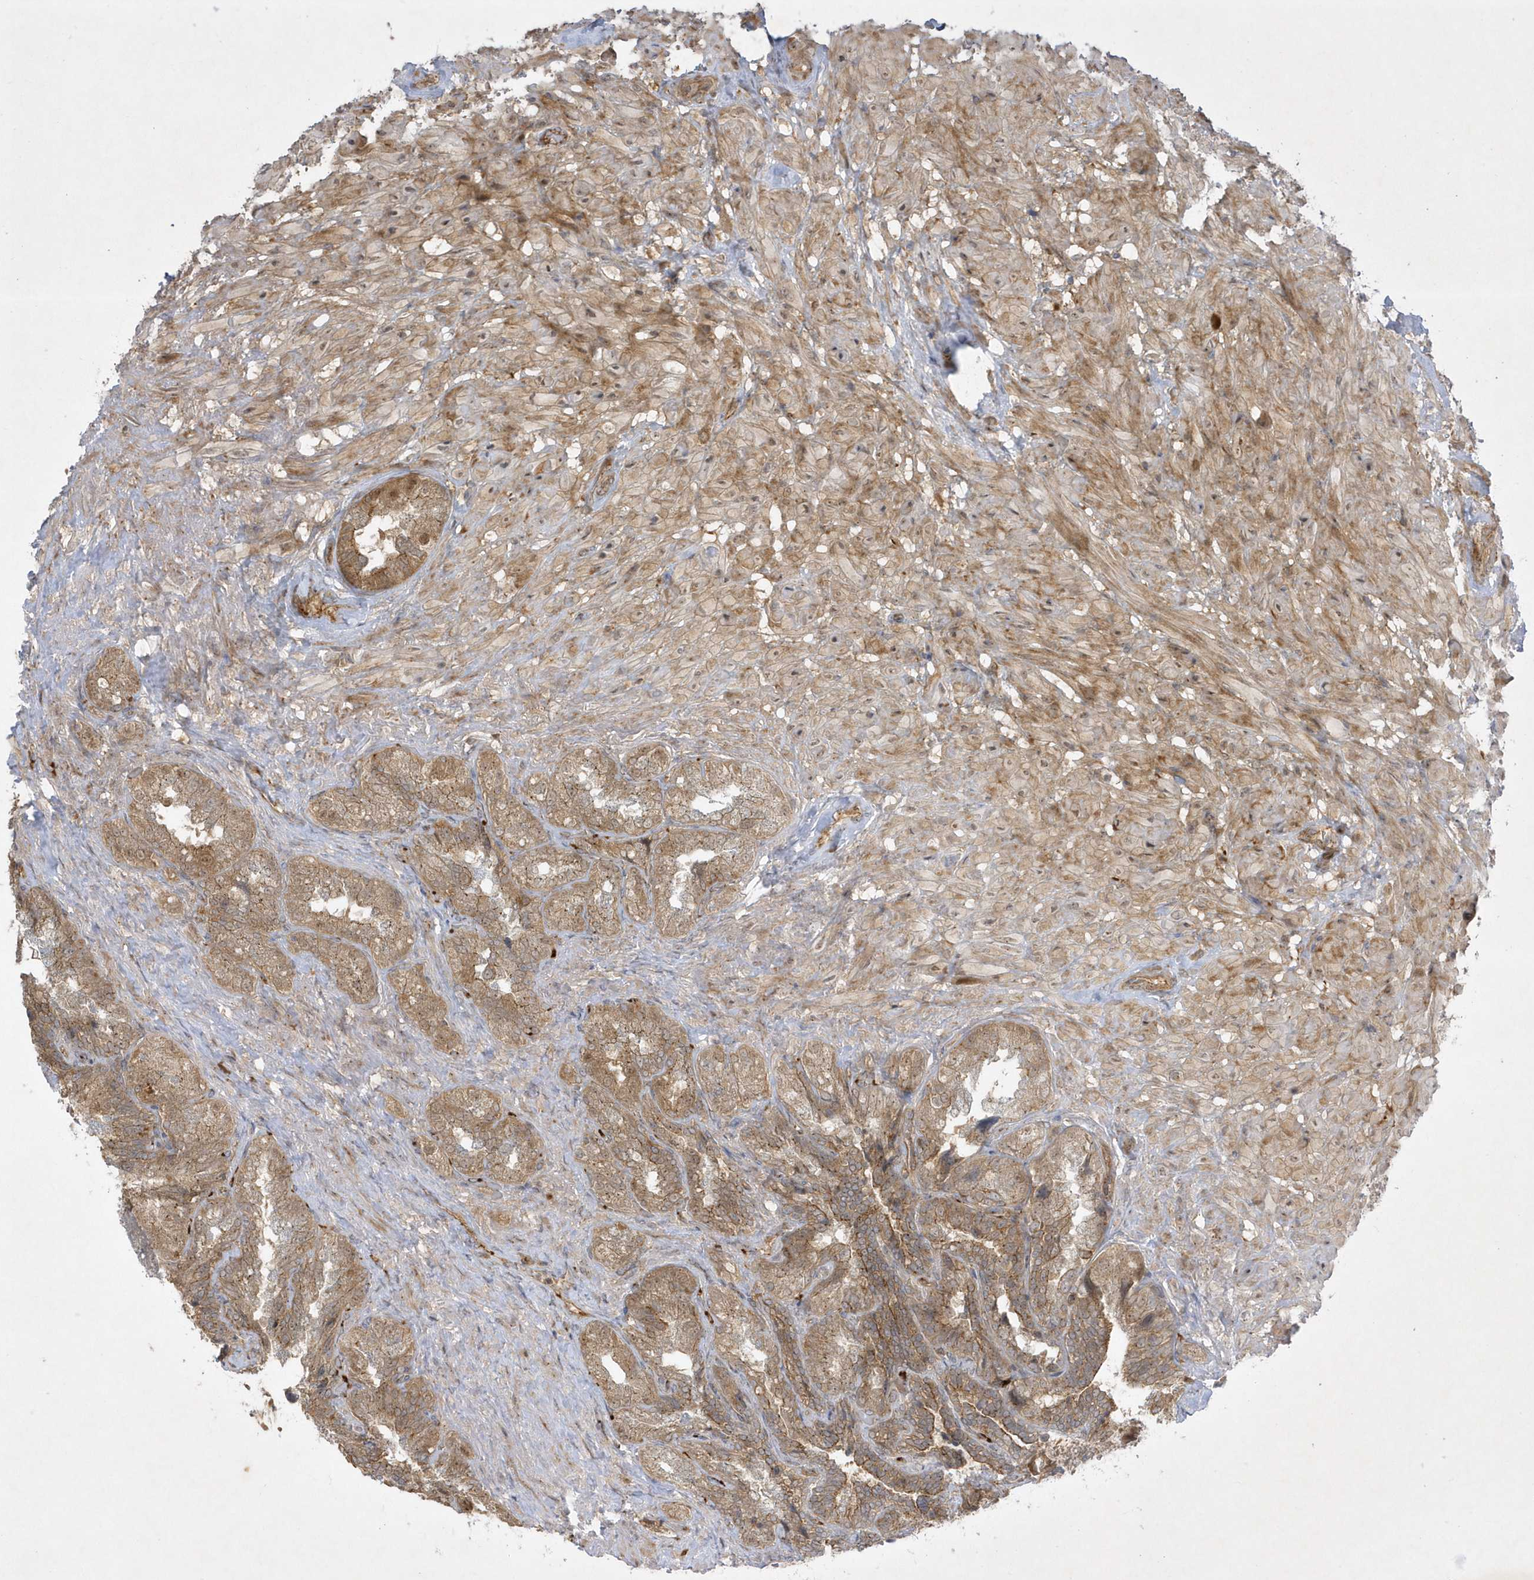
{"staining": {"intensity": "moderate", "quantity": ">75%", "location": "cytoplasmic/membranous,nuclear"}, "tissue": "seminal vesicle", "cell_type": "Glandular cells", "image_type": "normal", "snomed": [{"axis": "morphology", "description": "Normal tissue, NOS"}, {"axis": "topography", "description": "Seminal veicle"}, {"axis": "topography", "description": "Peripheral nerve tissue"}], "caption": "Glandular cells reveal medium levels of moderate cytoplasmic/membranous,nuclear staining in approximately >75% of cells in normal human seminal vesicle.", "gene": "NAF1", "patient": {"sex": "male", "age": 63}}